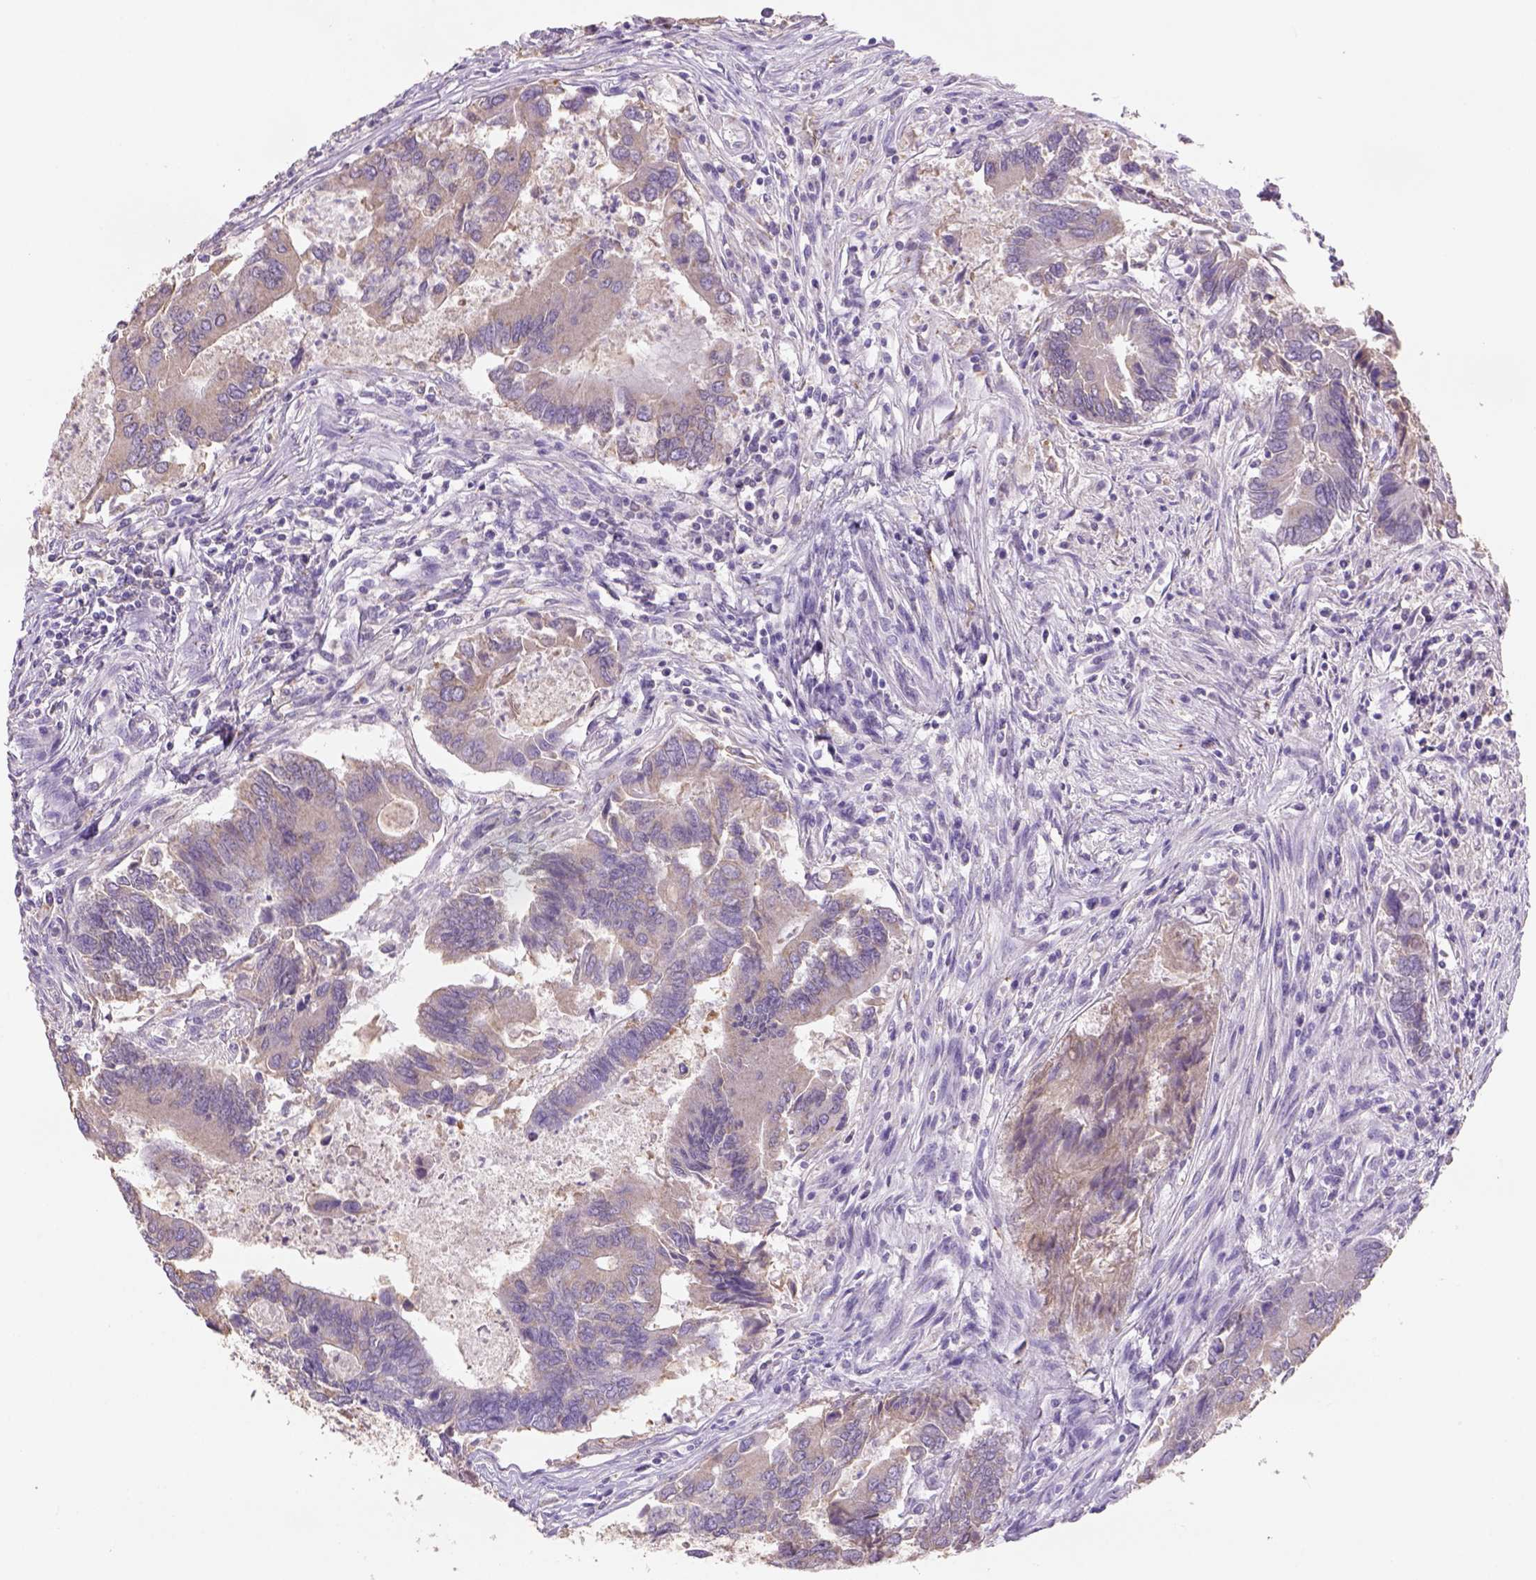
{"staining": {"intensity": "weak", "quantity": ">75%", "location": "cytoplasmic/membranous"}, "tissue": "colorectal cancer", "cell_type": "Tumor cells", "image_type": "cancer", "snomed": [{"axis": "morphology", "description": "Adenocarcinoma, NOS"}, {"axis": "topography", "description": "Colon"}], "caption": "IHC micrograph of human colorectal adenocarcinoma stained for a protein (brown), which reveals low levels of weak cytoplasmic/membranous staining in about >75% of tumor cells.", "gene": "NAALAD2", "patient": {"sex": "female", "age": 67}}